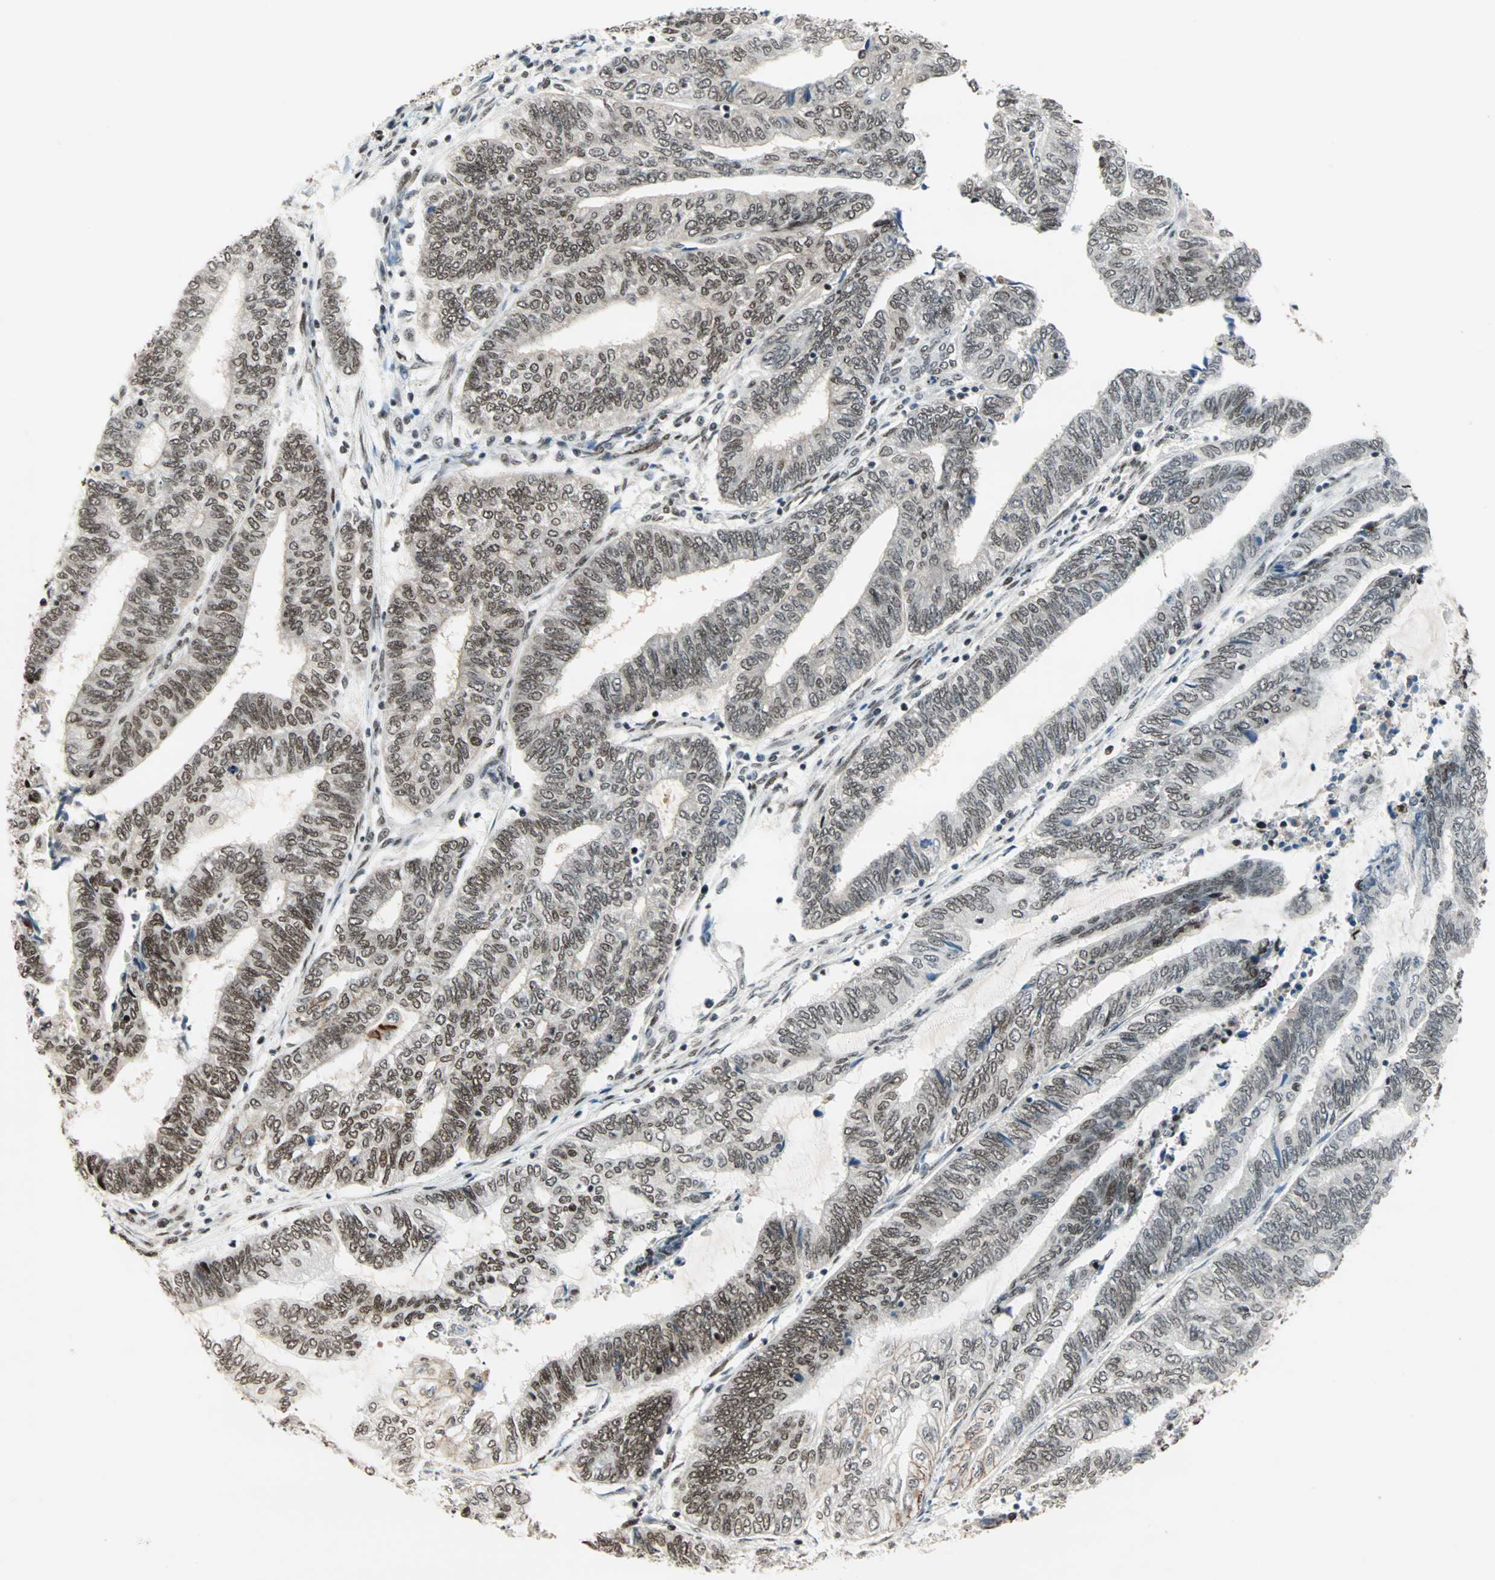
{"staining": {"intensity": "moderate", "quantity": ">75%", "location": "nuclear"}, "tissue": "endometrial cancer", "cell_type": "Tumor cells", "image_type": "cancer", "snomed": [{"axis": "morphology", "description": "Adenocarcinoma, NOS"}, {"axis": "topography", "description": "Uterus"}, {"axis": "topography", "description": "Endometrium"}], "caption": "An immunohistochemistry micrograph of tumor tissue is shown. Protein staining in brown shows moderate nuclear positivity in endometrial adenocarcinoma within tumor cells. The staining was performed using DAB (3,3'-diaminobenzidine), with brown indicating positive protein expression. Nuclei are stained blue with hematoxylin.", "gene": "BLM", "patient": {"sex": "female", "age": 70}}